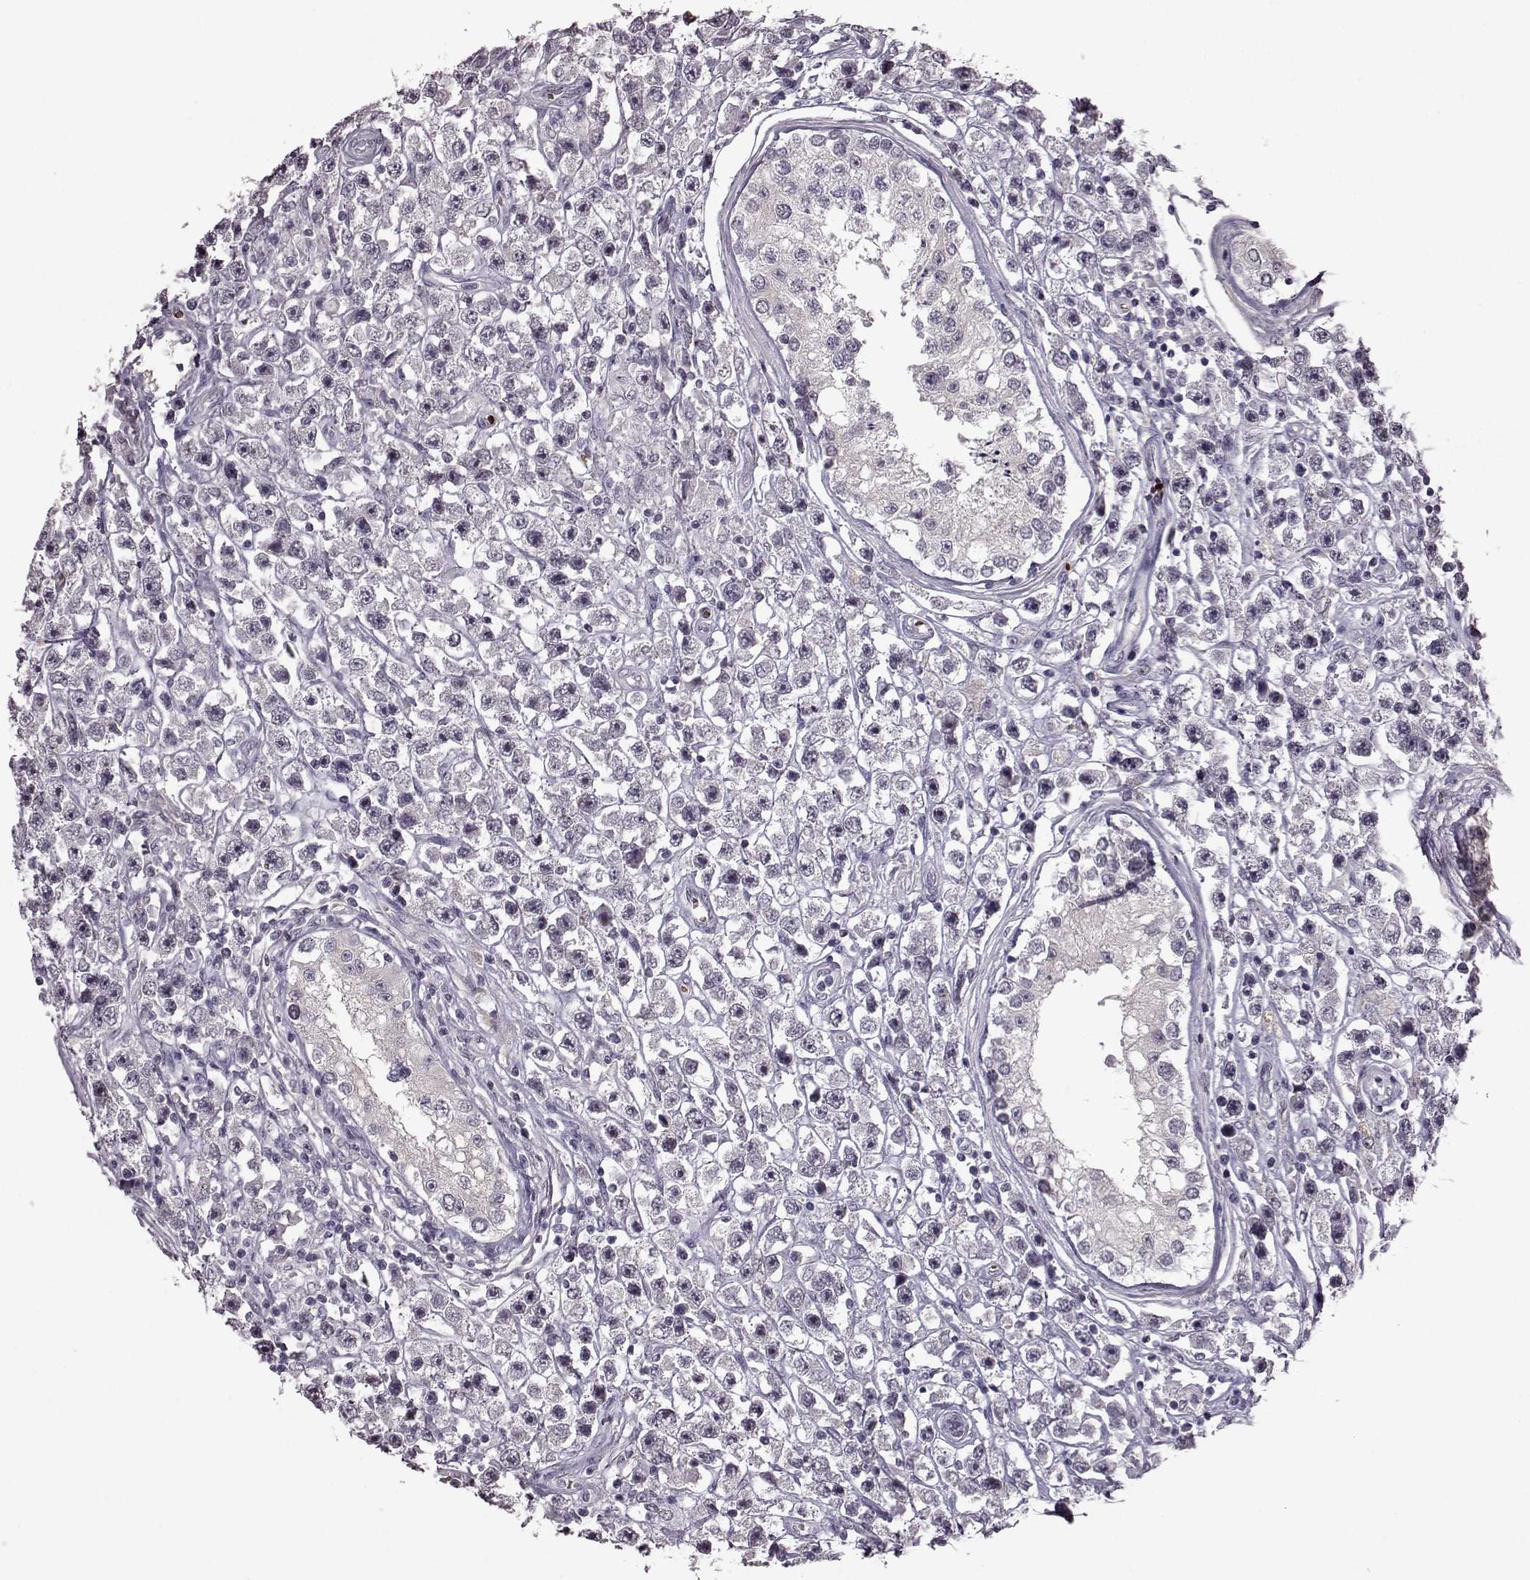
{"staining": {"intensity": "negative", "quantity": "none", "location": "none"}, "tissue": "testis cancer", "cell_type": "Tumor cells", "image_type": "cancer", "snomed": [{"axis": "morphology", "description": "Seminoma, NOS"}, {"axis": "topography", "description": "Testis"}], "caption": "A high-resolution image shows immunohistochemistry (IHC) staining of testis cancer (seminoma), which shows no significant expression in tumor cells. Nuclei are stained in blue.", "gene": "PROP1", "patient": {"sex": "male", "age": 45}}